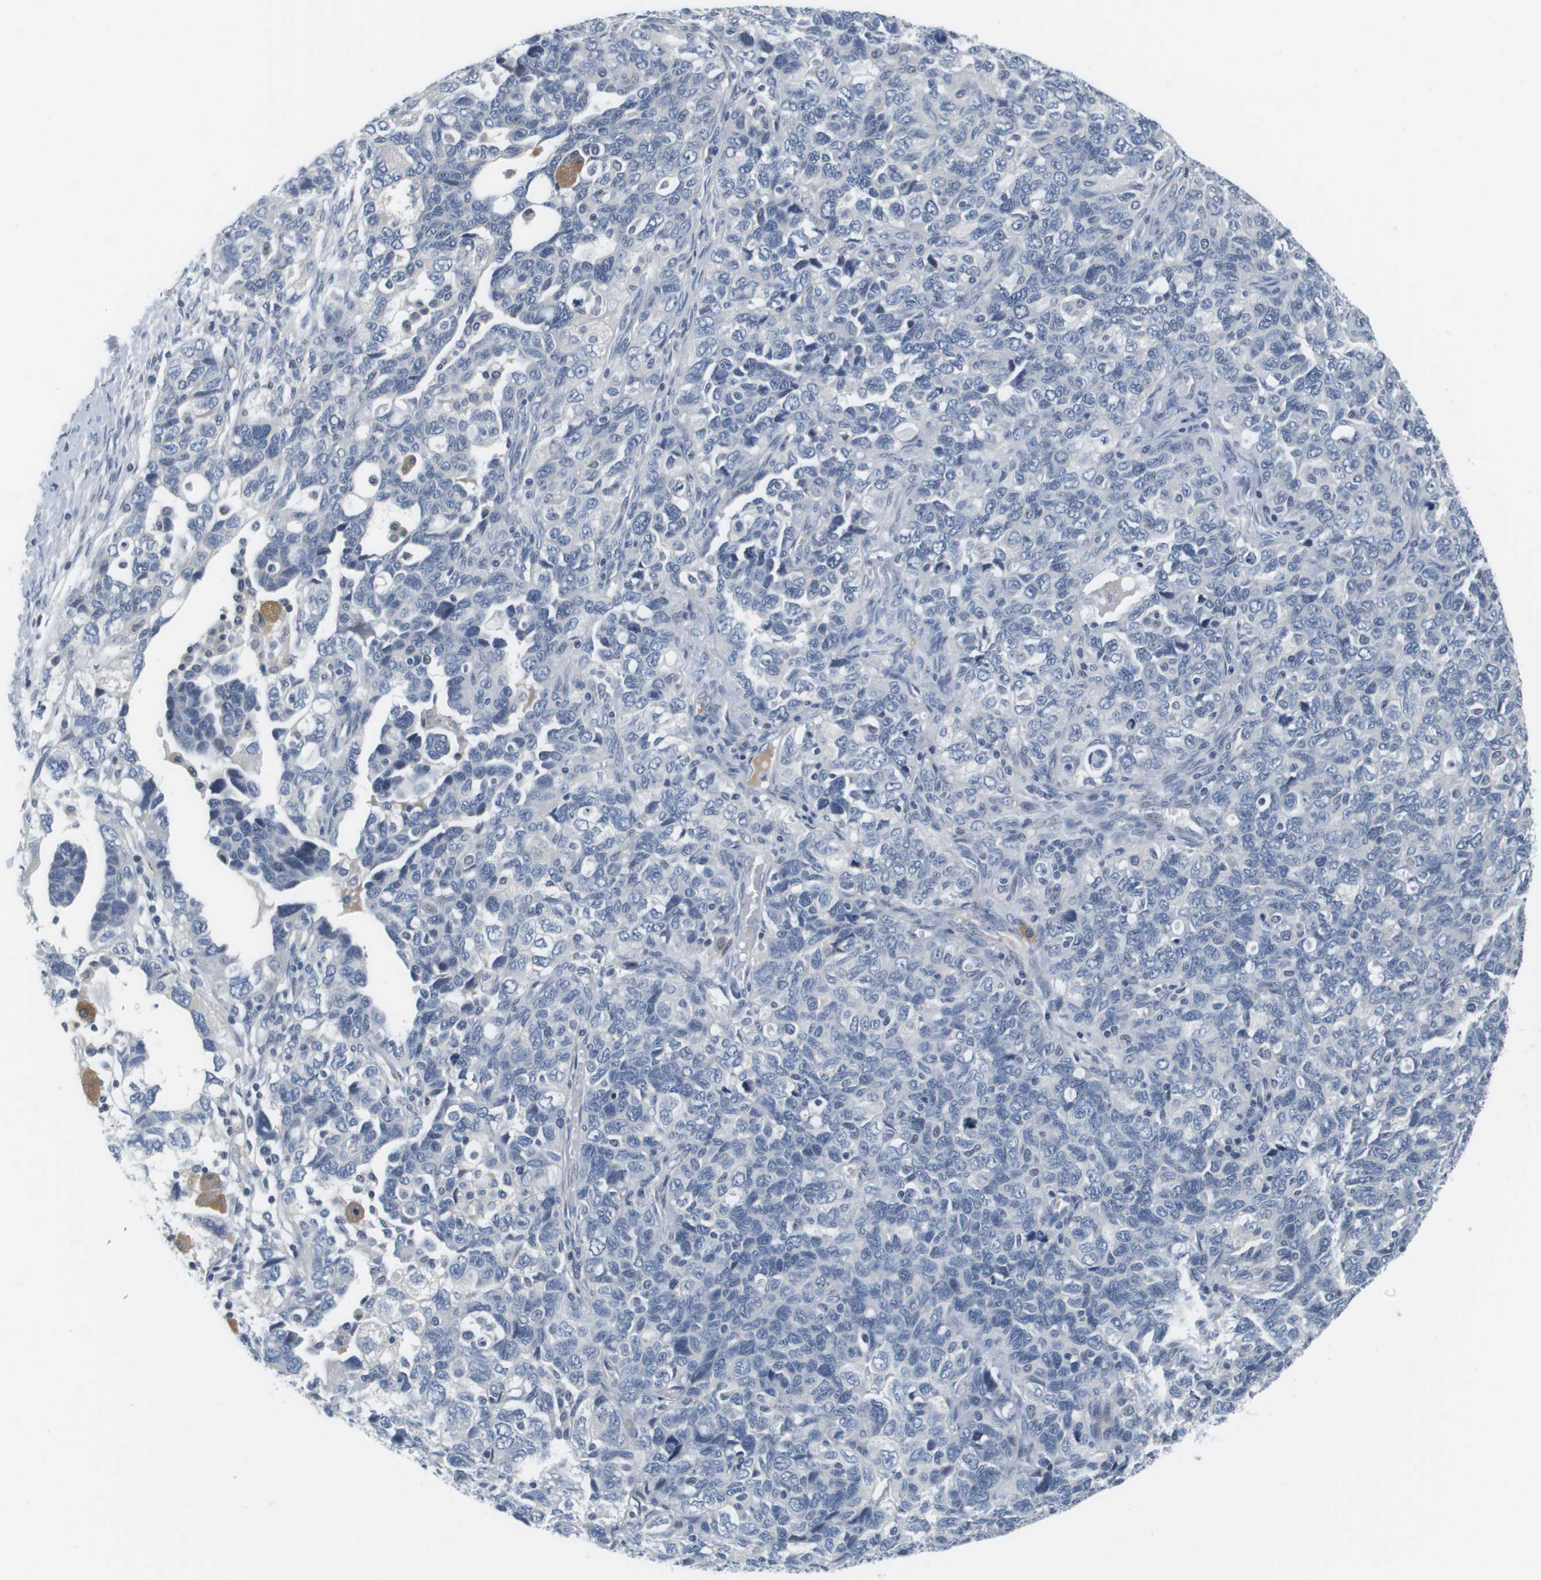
{"staining": {"intensity": "negative", "quantity": "none", "location": "none"}, "tissue": "ovarian cancer", "cell_type": "Tumor cells", "image_type": "cancer", "snomed": [{"axis": "morphology", "description": "Carcinoma, NOS"}, {"axis": "morphology", "description": "Cystadenocarcinoma, serous, NOS"}, {"axis": "topography", "description": "Ovary"}], "caption": "Tumor cells are negative for brown protein staining in ovarian serous cystadenocarcinoma.", "gene": "KCNJ5", "patient": {"sex": "female", "age": 69}}